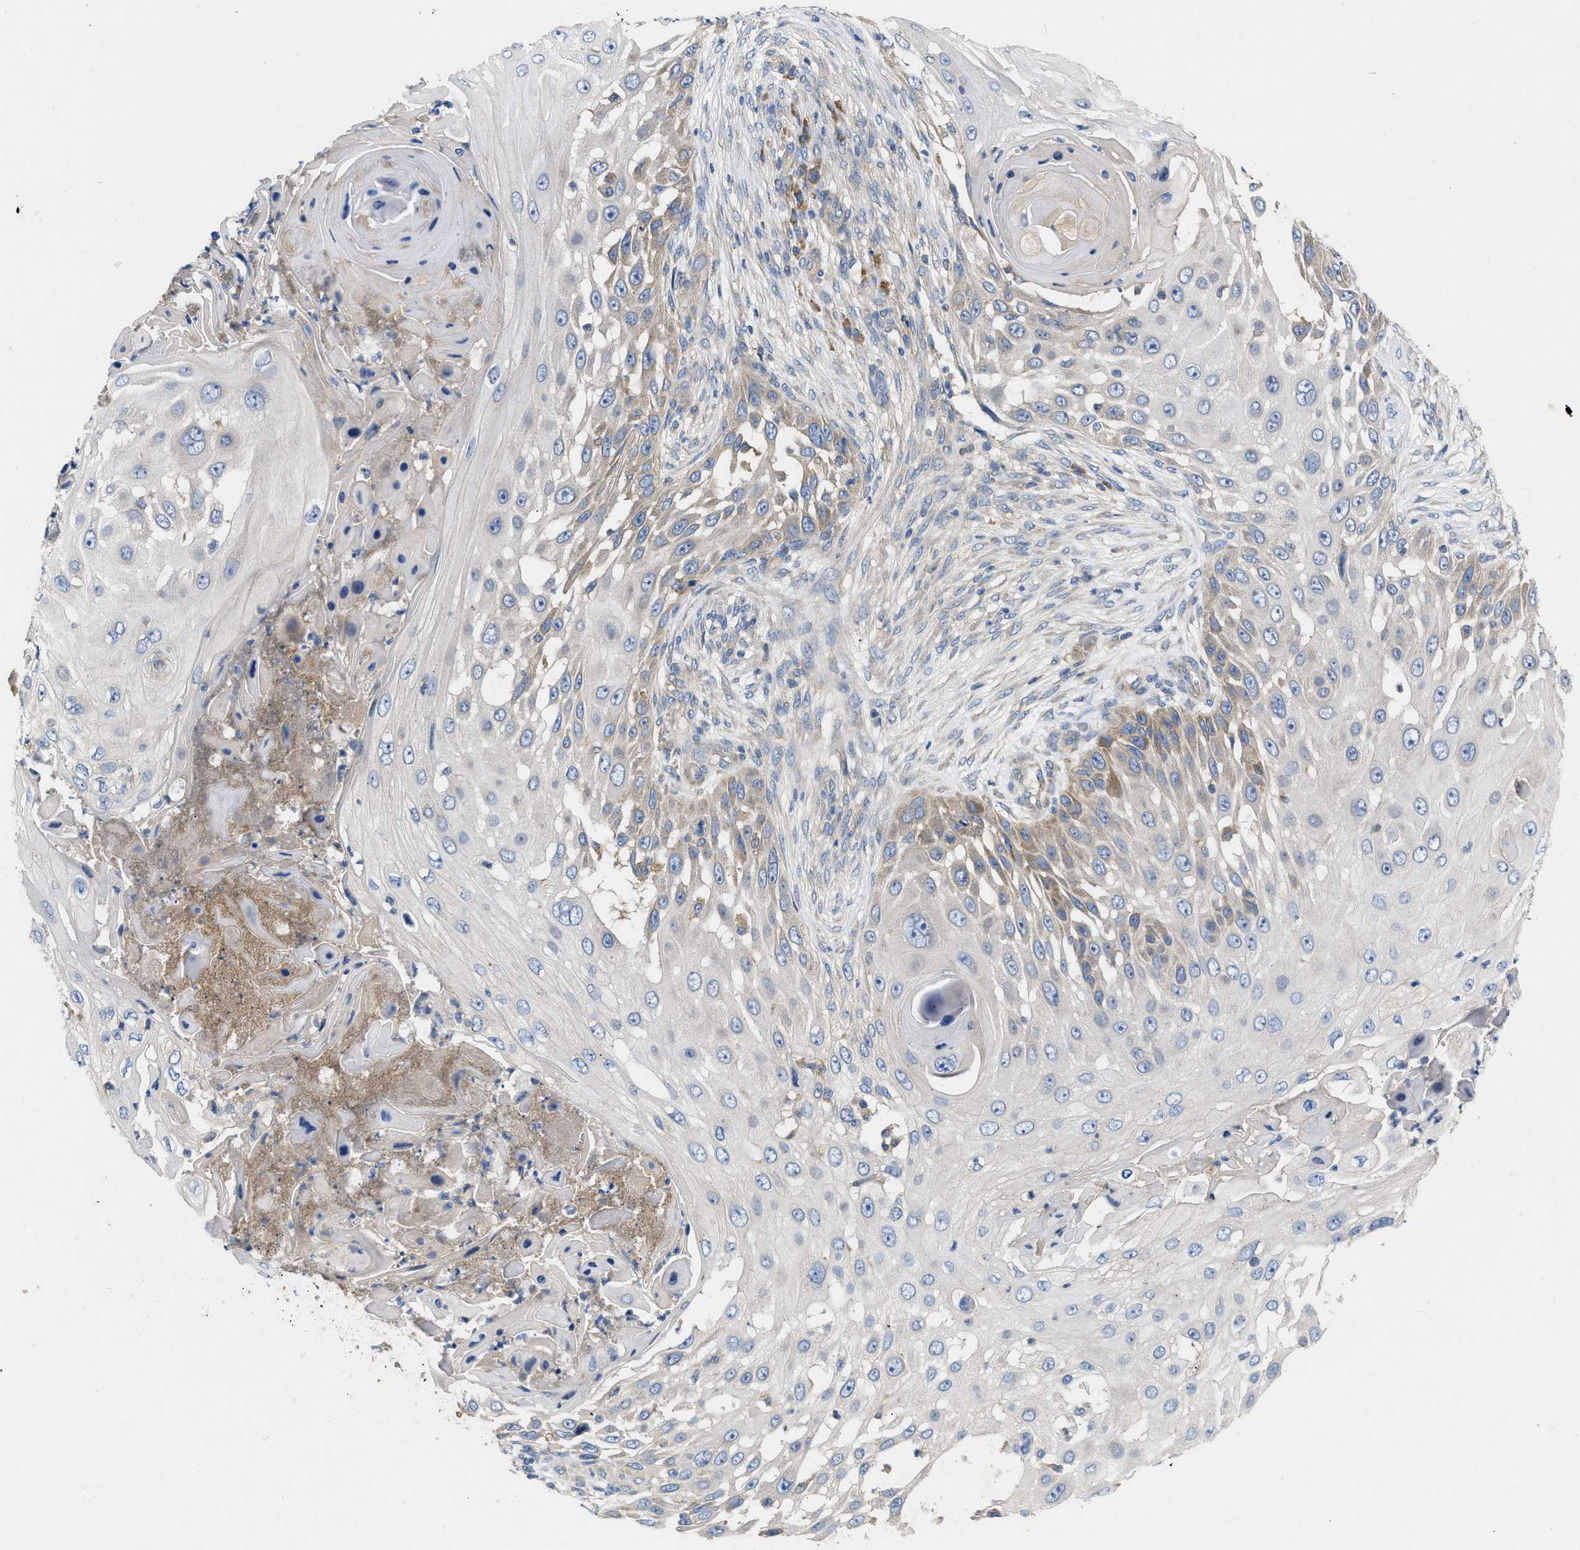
{"staining": {"intensity": "moderate", "quantity": "25%-75%", "location": "cytoplasmic/membranous"}, "tissue": "skin cancer", "cell_type": "Tumor cells", "image_type": "cancer", "snomed": [{"axis": "morphology", "description": "Squamous cell carcinoma, NOS"}, {"axis": "topography", "description": "Skin"}], "caption": "Immunohistochemistry image of neoplastic tissue: skin cancer stained using immunohistochemistry (IHC) displays medium levels of moderate protein expression localized specifically in the cytoplasmic/membranous of tumor cells, appearing as a cytoplasmic/membranous brown color.", "gene": "TMEM131", "patient": {"sex": "female", "age": 44}}